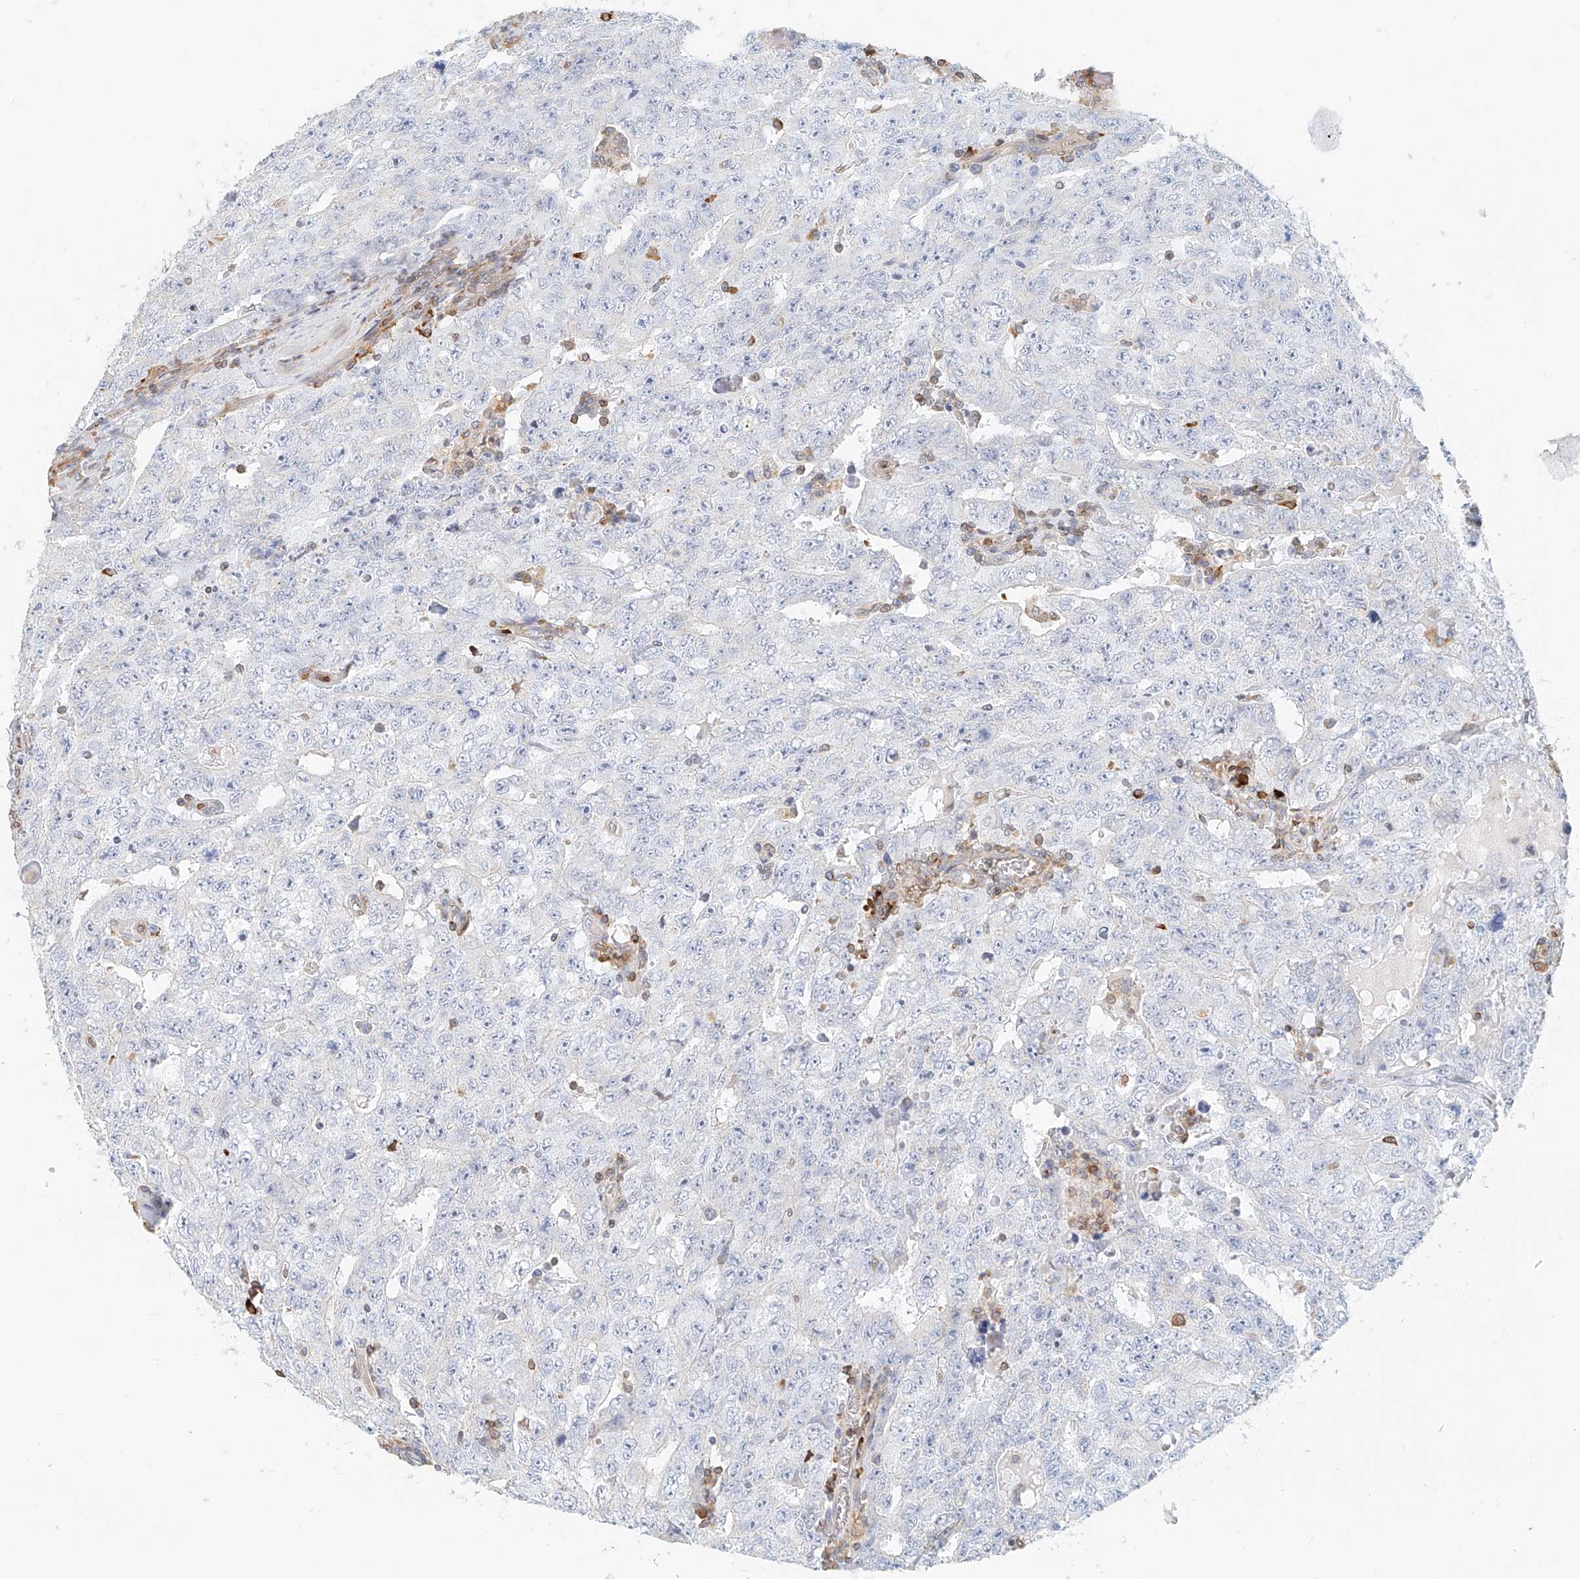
{"staining": {"intensity": "negative", "quantity": "none", "location": "none"}, "tissue": "testis cancer", "cell_type": "Tumor cells", "image_type": "cancer", "snomed": [{"axis": "morphology", "description": "Carcinoma, Embryonal, NOS"}, {"axis": "topography", "description": "Testis"}], "caption": "A high-resolution histopathology image shows immunohistochemistry staining of testis embryonal carcinoma, which shows no significant expression in tumor cells.", "gene": "DHRS7", "patient": {"sex": "male", "age": 26}}